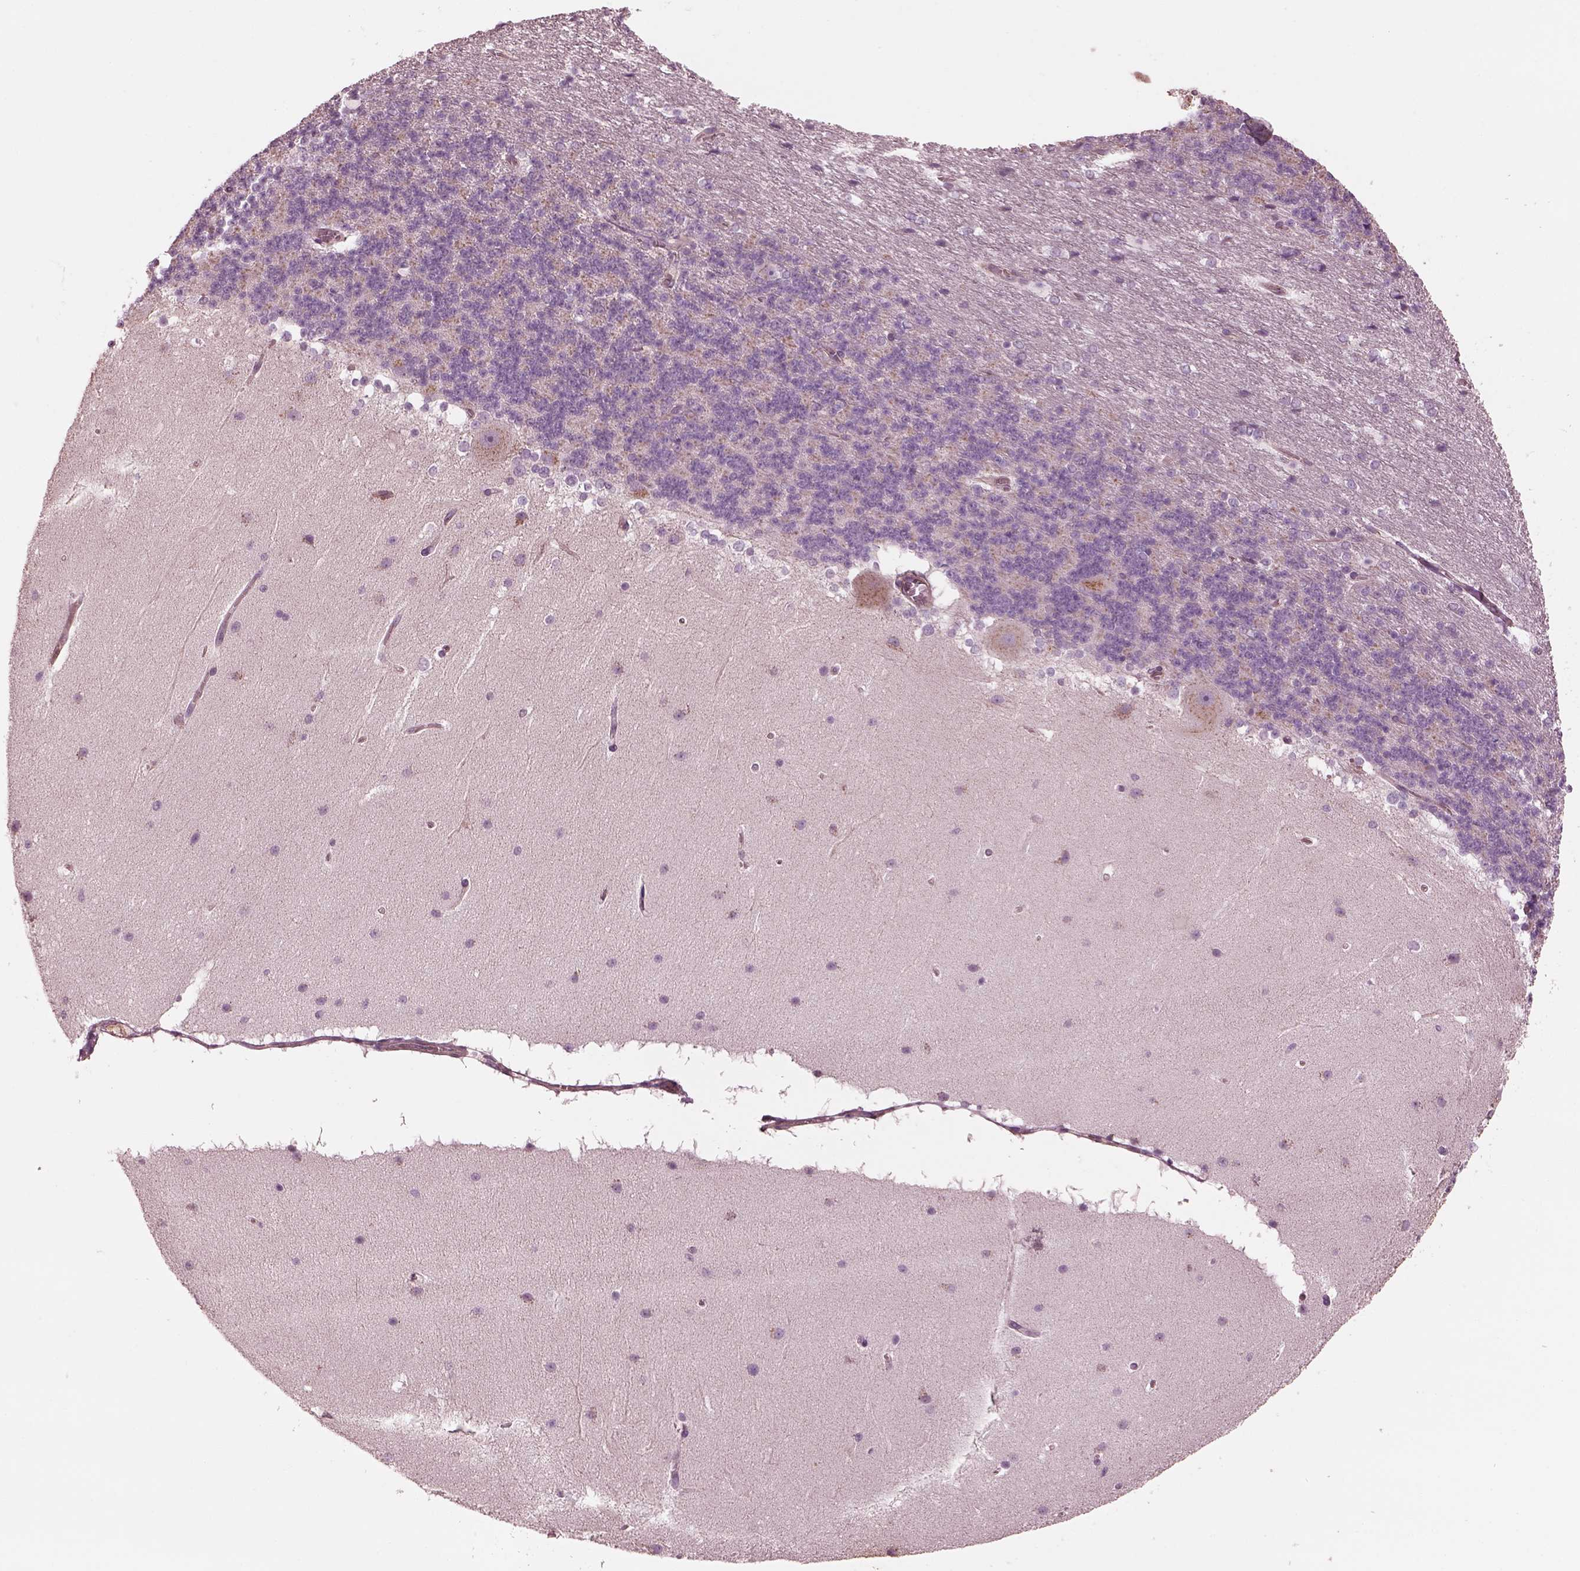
{"staining": {"intensity": "negative", "quantity": "none", "location": "none"}, "tissue": "cerebellum", "cell_type": "Cells in granular layer", "image_type": "normal", "snomed": [{"axis": "morphology", "description": "Normal tissue, NOS"}, {"axis": "topography", "description": "Cerebellum"}], "caption": "Immunohistochemistry (IHC) photomicrograph of normal cerebellum stained for a protein (brown), which displays no staining in cells in granular layer.", "gene": "ELAPOR1", "patient": {"sex": "female", "age": 19}}